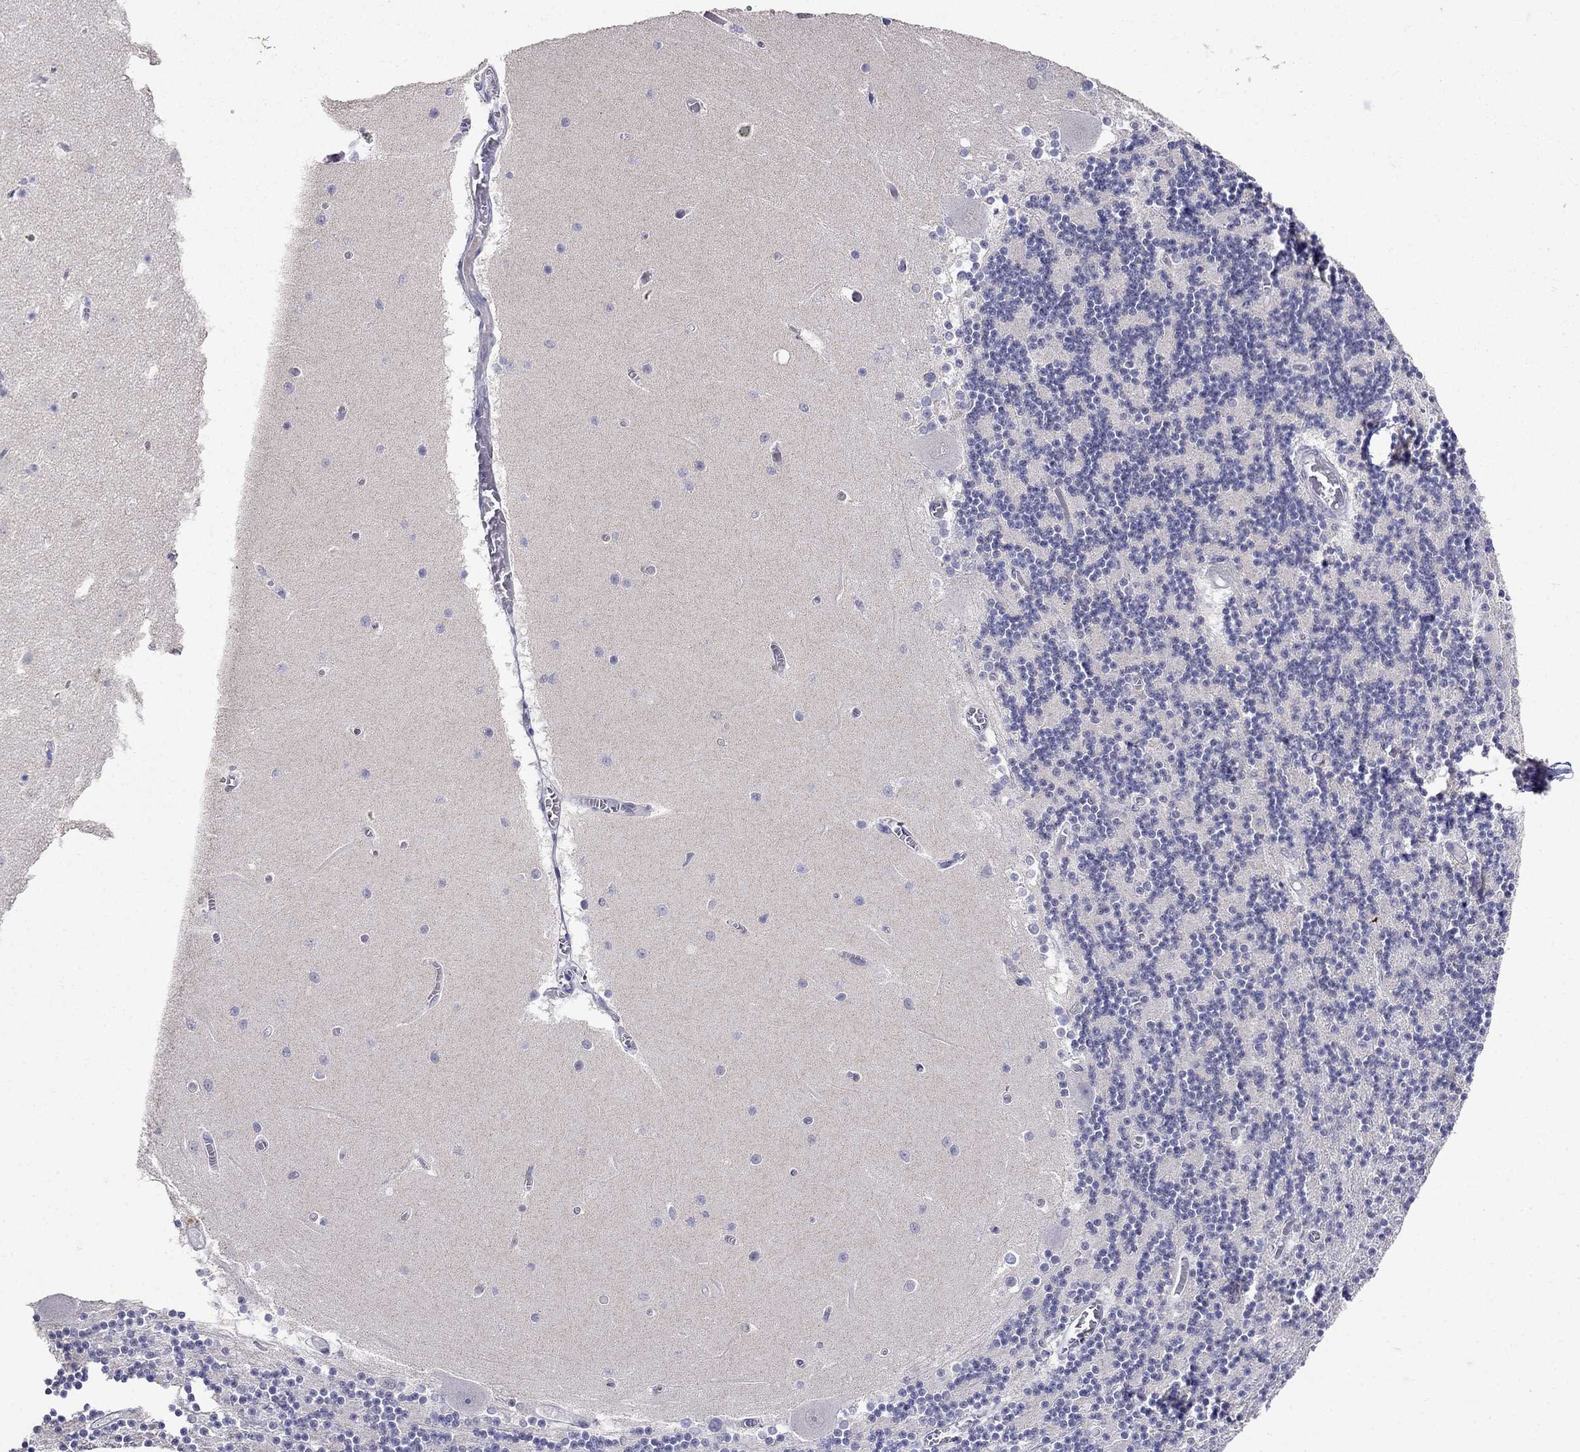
{"staining": {"intensity": "negative", "quantity": "none", "location": "none"}, "tissue": "cerebellum", "cell_type": "Cells in granular layer", "image_type": "normal", "snomed": [{"axis": "morphology", "description": "Normal tissue, NOS"}, {"axis": "topography", "description": "Cerebellum"}], "caption": "Immunohistochemical staining of benign cerebellum exhibits no significant expression in cells in granular layer.", "gene": "CD8B", "patient": {"sex": "female", "age": 28}}